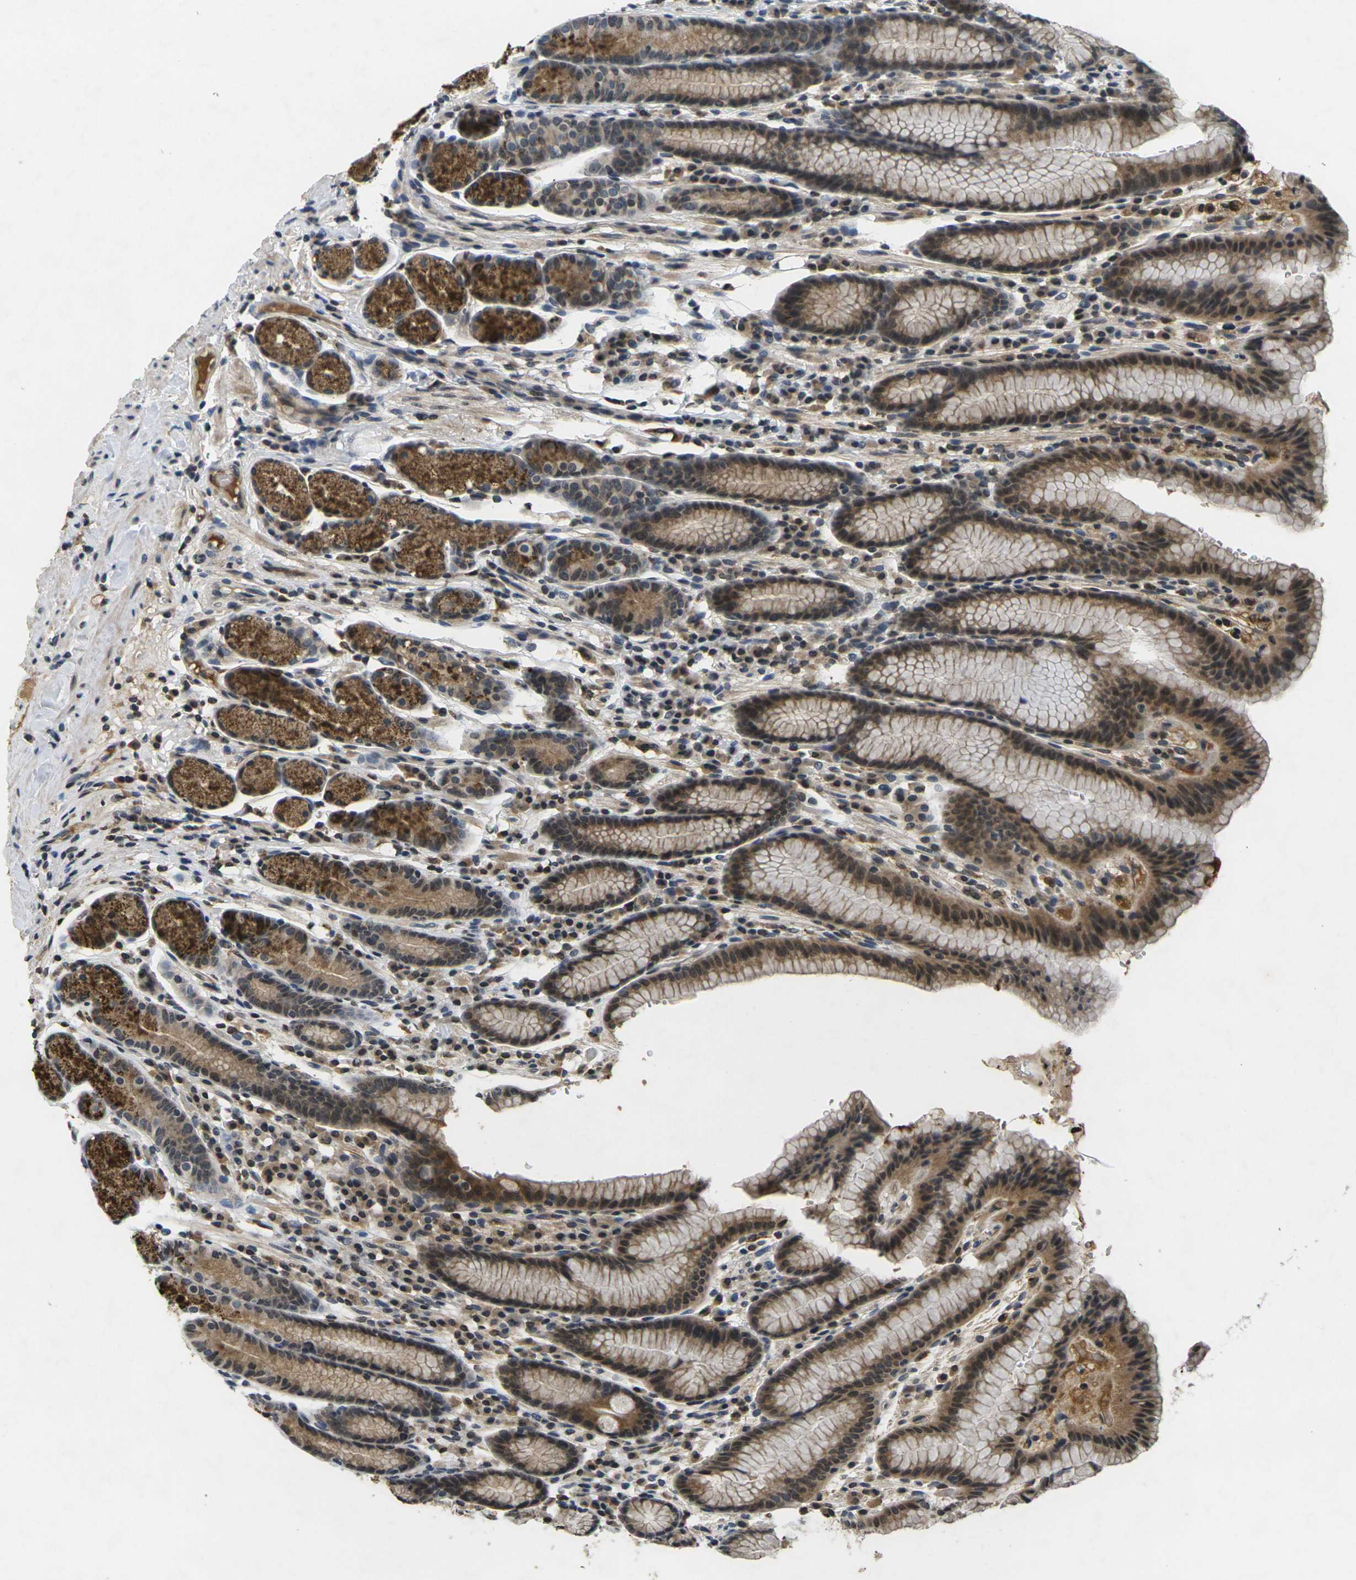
{"staining": {"intensity": "moderate", "quantity": "25%-75%", "location": "cytoplasmic/membranous,nuclear"}, "tissue": "stomach", "cell_type": "Glandular cells", "image_type": "normal", "snomed": [{"axis": "morphology", "description": "Normal tissue, NOS"}, {"axis": "topography", "description": "Stomach, lower"}], "caption": "Immunohistochemical staining of benign human stomach demonstrates moderate cytoplasmic/membranous,nuclear protein positivity in about 25%-75% of glandular cells. (DAB (3,3'-diaminobenzidine) = brown stain, brightfield microscopy at high magnification).", "gene": "C1QC", "patient": {"sex": "male", "age": 52}}